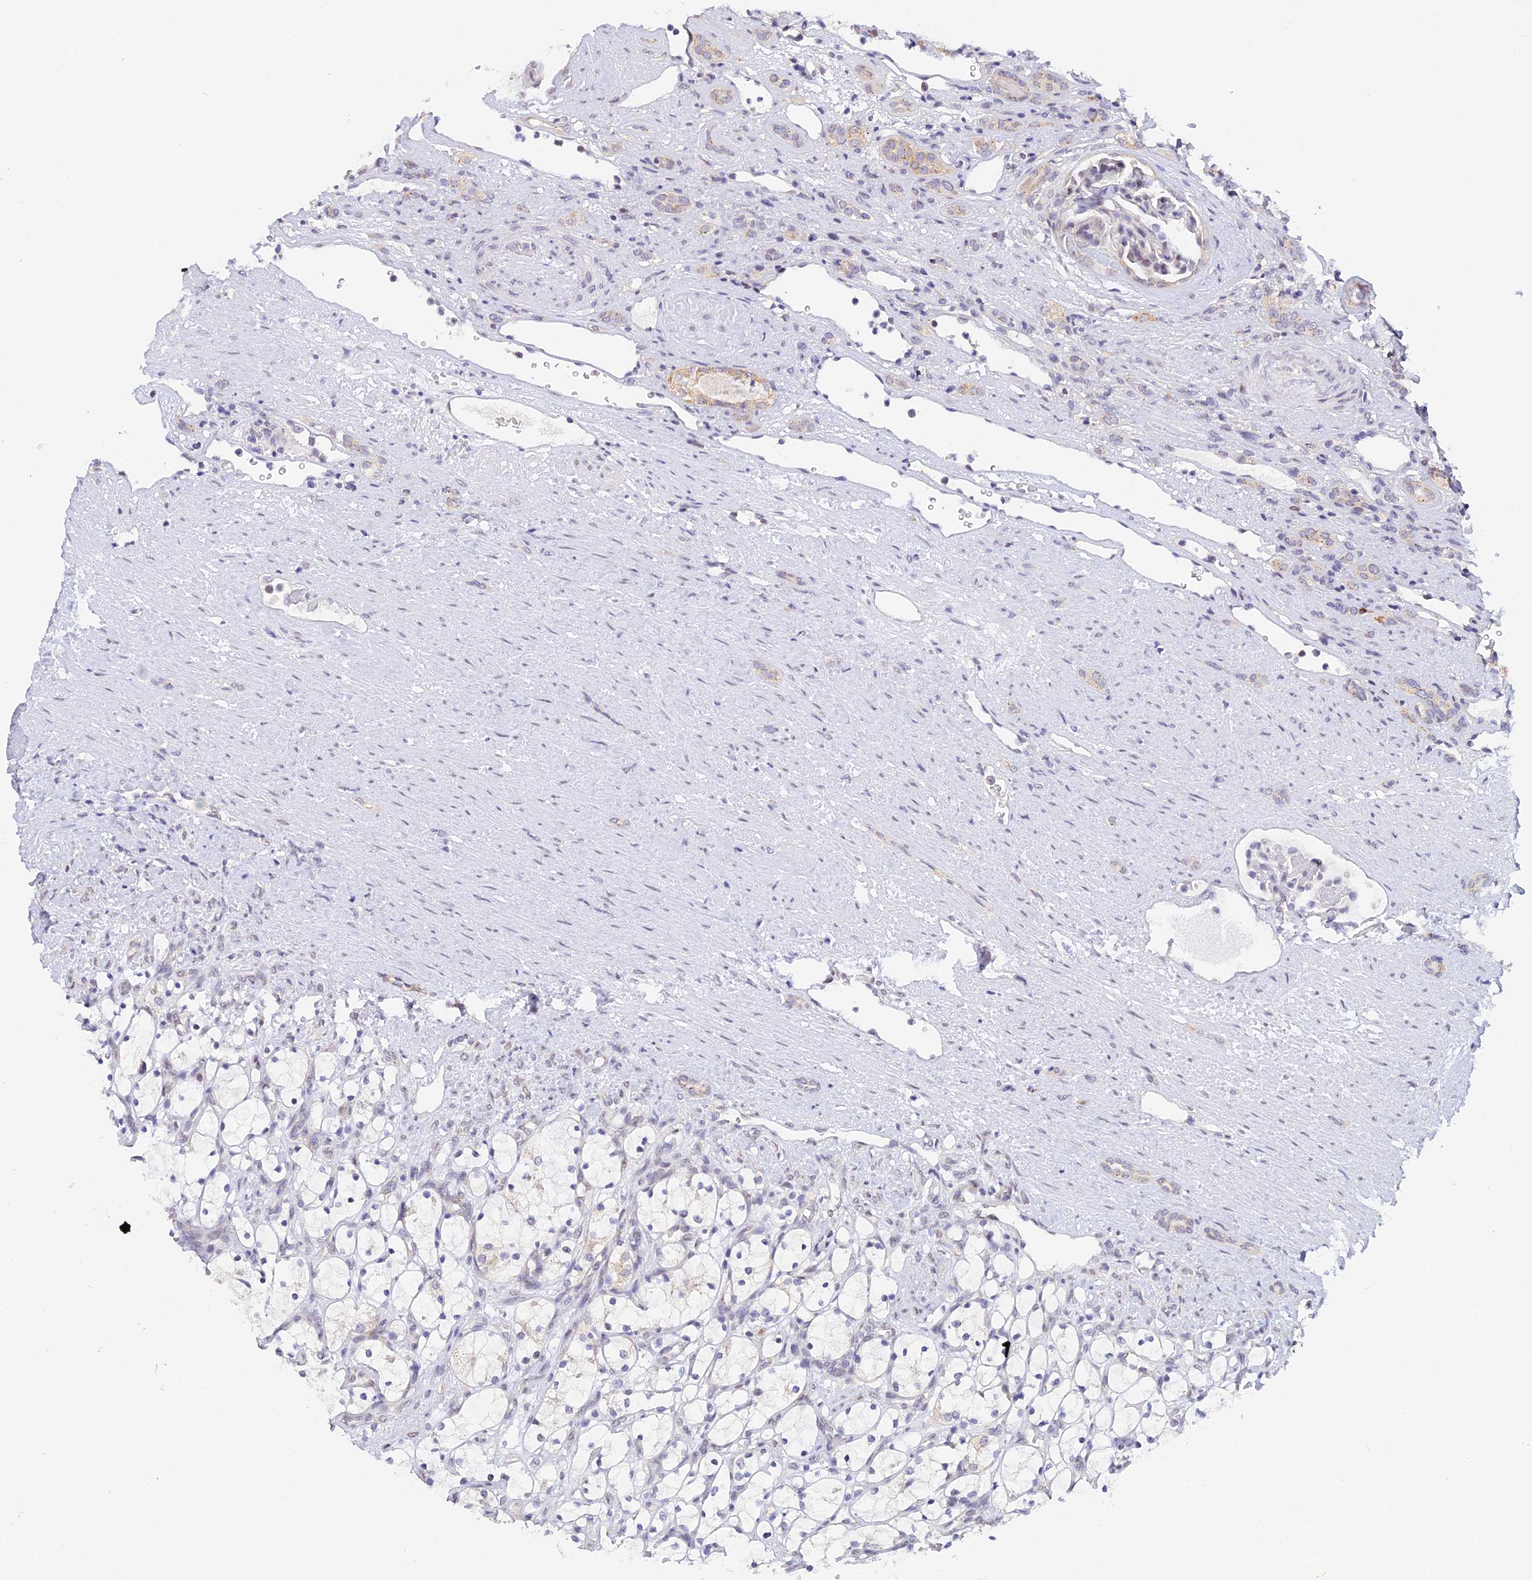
{"staining": {"intensity": "negative", "quantity": "none", "location": "none"}, "tissue": "renal cancer", "cell_type": "Tumor cells", "image_type": "cancer", "snomed": [{"axis": "morphology", "description": "Adenocarcinoma, NOS"}, {"axis": "topography", "description": "Kidney"}], "caption": "Tumor cells show no significant protein positivity in renal adenocarcinoma. (DAB IHC visualized using brightfield microscopy, high magnification).", "gene": "INKA1", "patient": {"sex": "female", "age": 69}}